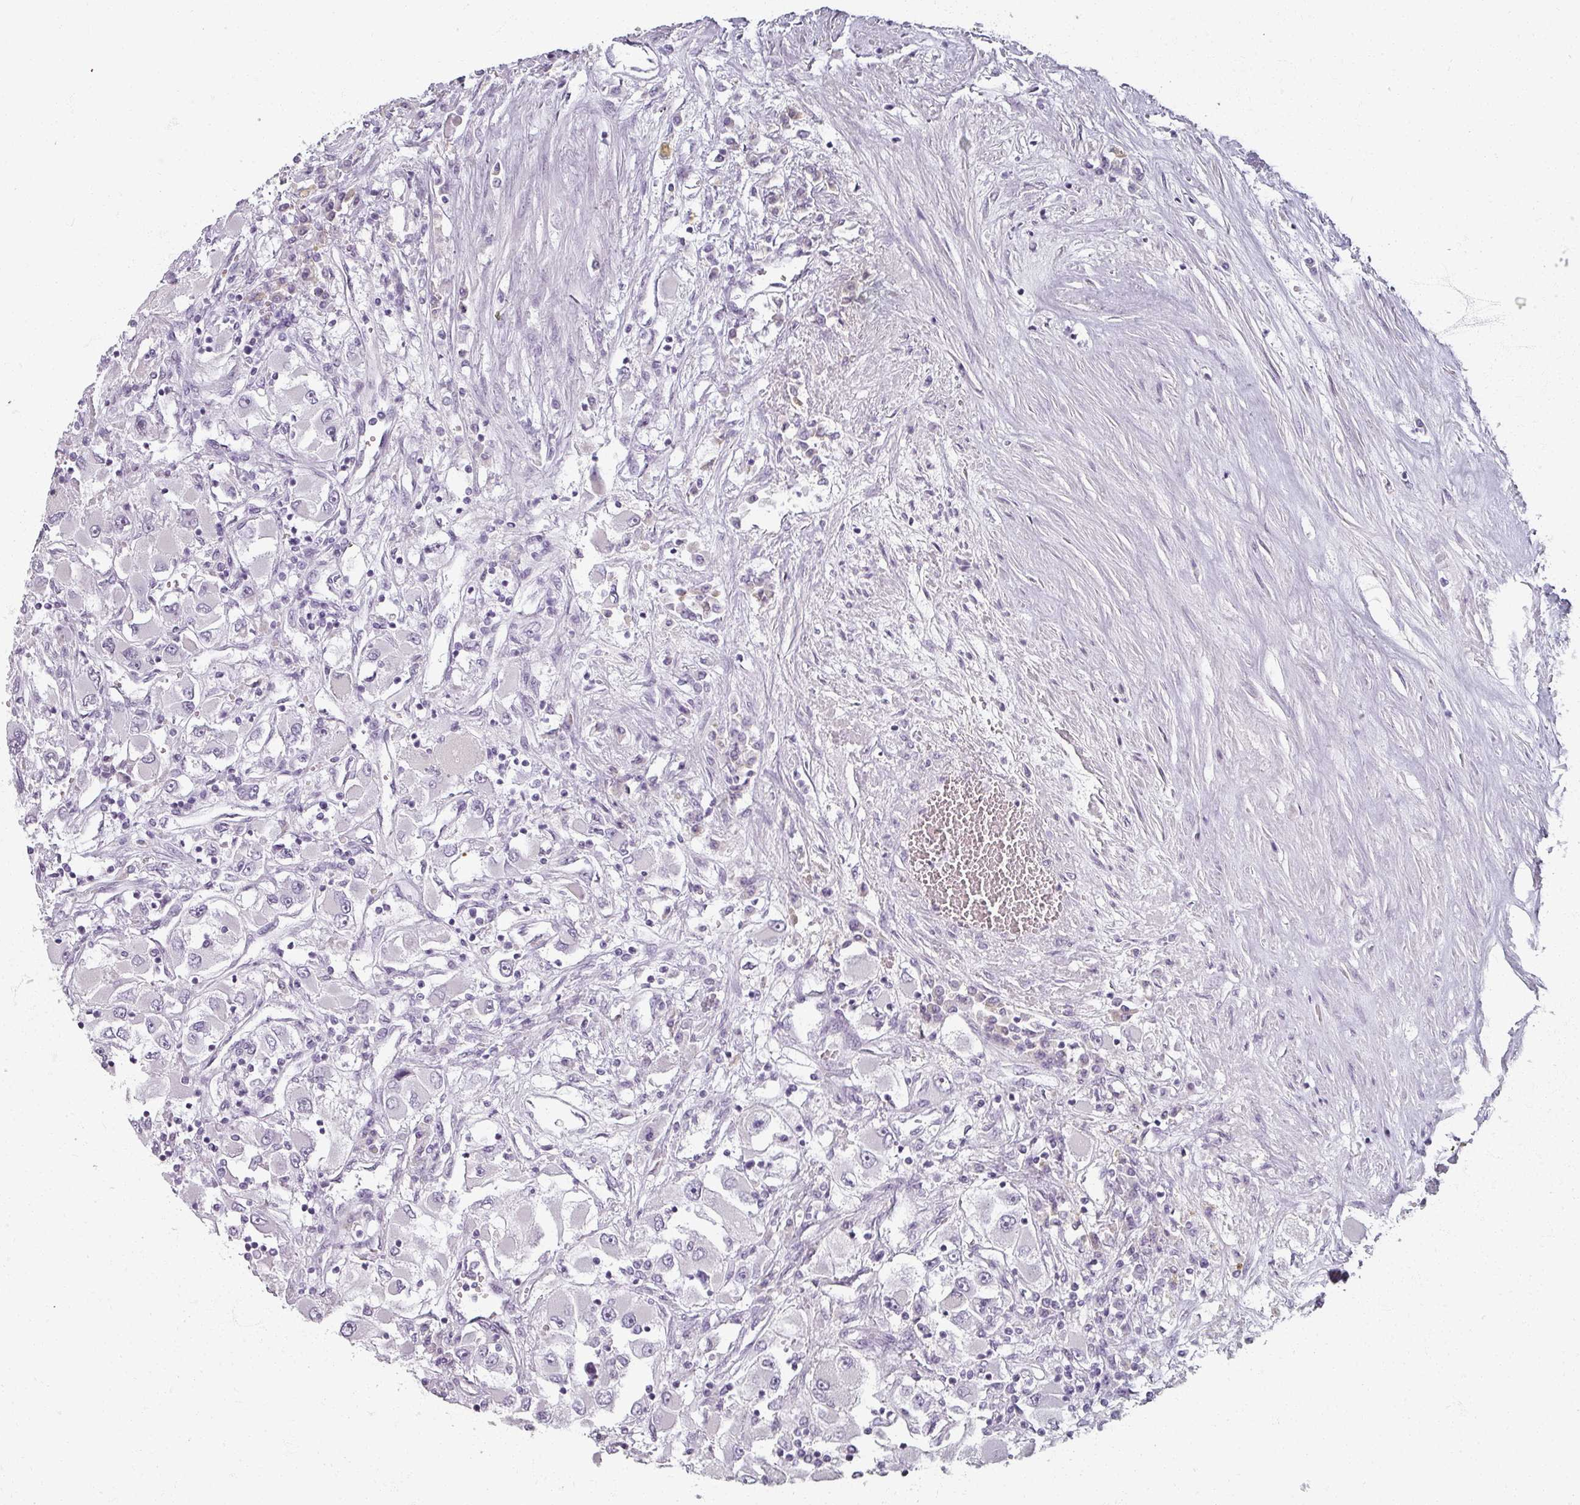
{"staining": {"intensity": "negative", "quantity": "none", "location": "none"}, "tissue": "renal cancer", "cell_type": "Tumor cells", "image_type": "cancer", "snomed": [{"axis": "morphology", "description": "Adenocarcinoma, NOS"}, {"axis": "topography", "description": "Kidney"}], "caption": "The micrograph shows no significant positivity in tumor cells of renal cancer.", "gene": "REG3G", "patient": {"sex": "female", "age": 52}}